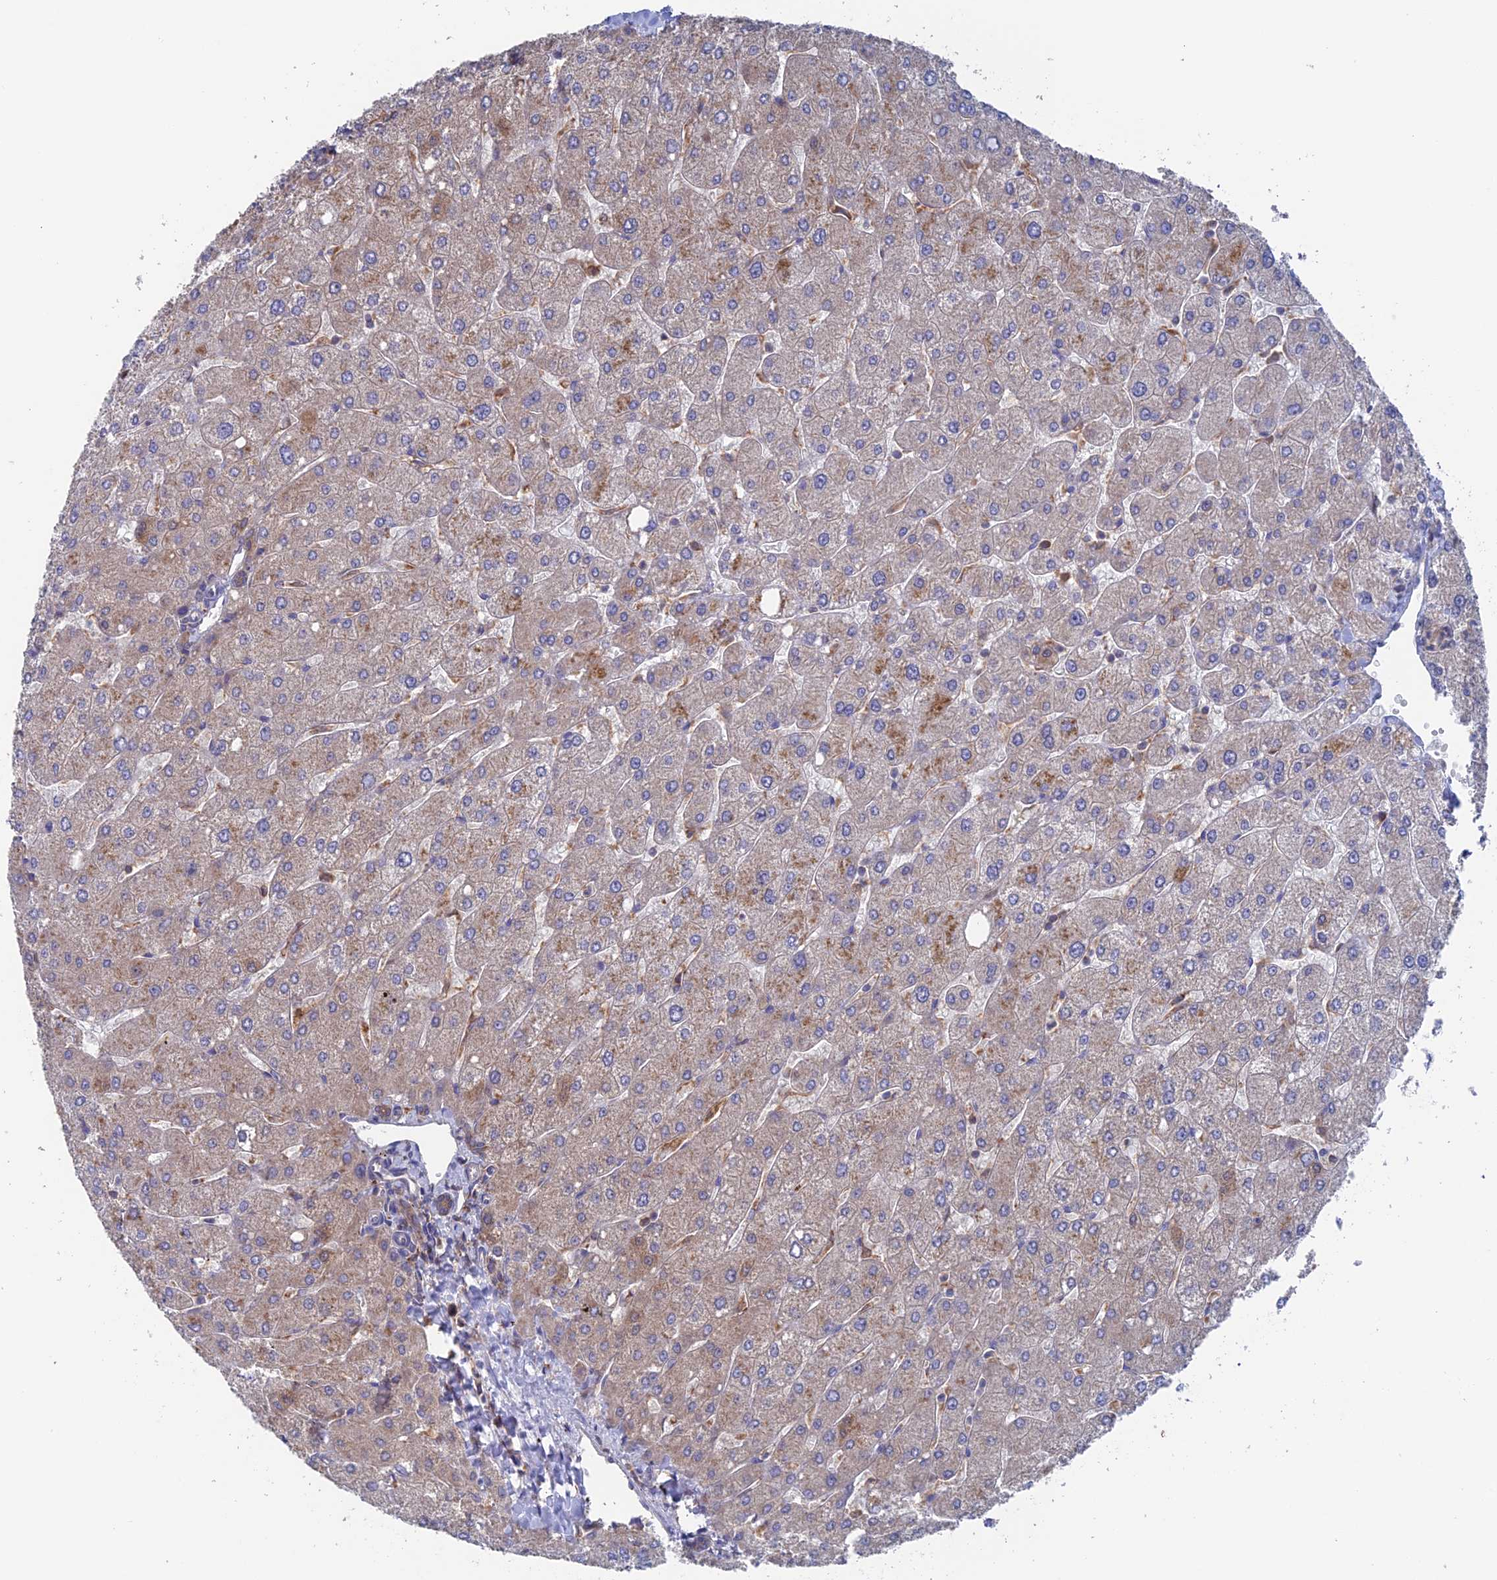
{"staining": {"intensity": "moderate", "quantity": "<25%", "location": "cytoplasmic/membranous"}, "tissue": "liver", "cell_type": "Cholangiocytes", "image_type": "normal", "snomed": [{"axis": "morphology", "description": "Normal tissue, NOS"}, {"axis": "topography", "description": "Liver"}], "caption": "Immunohistochemistry (IHC) of unremarkable liver displays low levels of moderate cytoplasmic/membranous positivity in approximately <25% of cholangiocytes.", "gene": "DTYMK", "patient": {"sex": "male", "age": 55}}